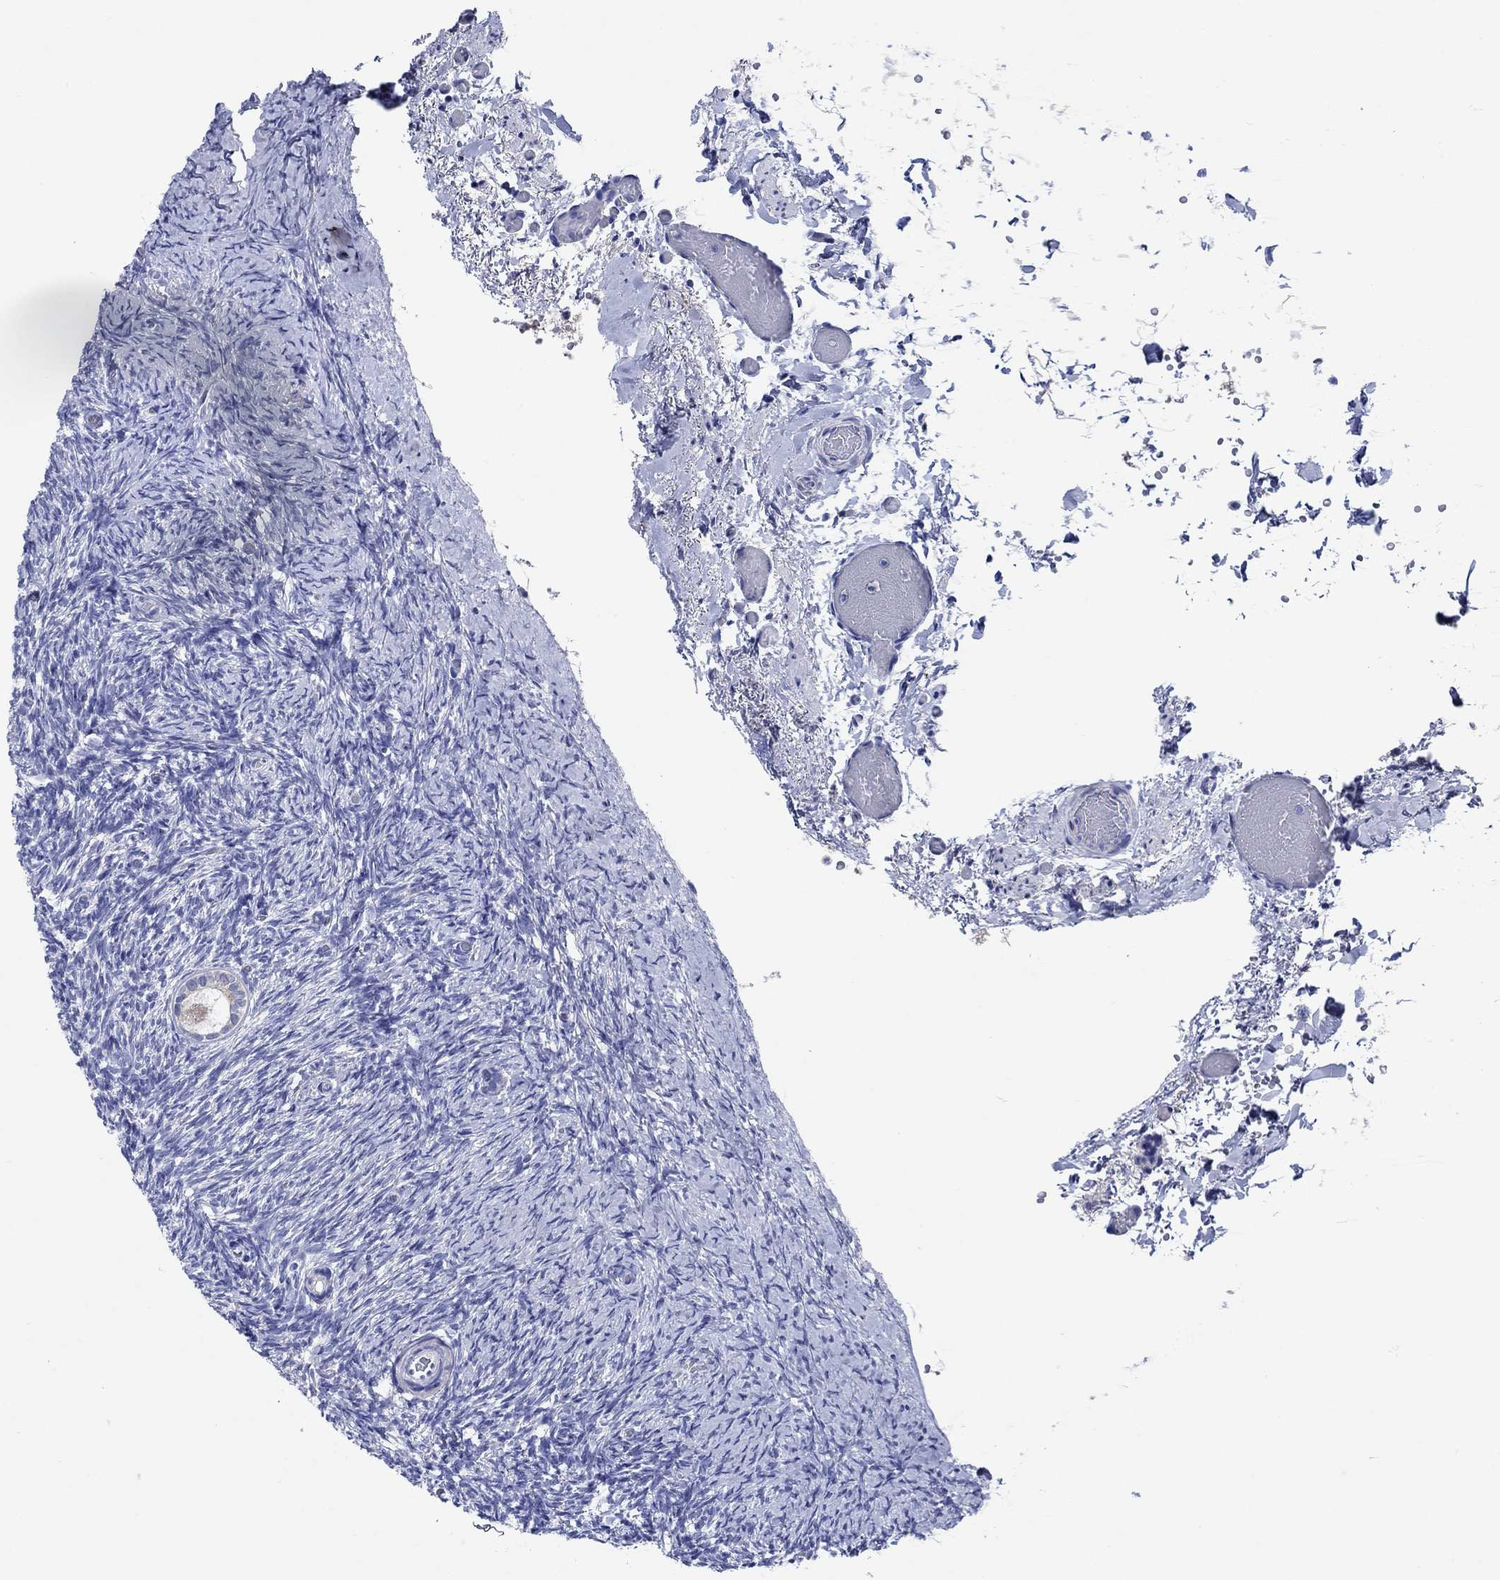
{"staining": {"intensity": "negative", "quantity": "none", "location": "none"}, "tissue": "ovary", "cell_type": "Follicle cells", "image_type": "normal", "snomed": [{"axis": "morphology", "description": "Normal tissue, NOS"}, {"axis": "topography", "description": "Ovary"}], "caption": "An immunohistochemistry image of unremarkable ovary is shown. There is no staining in follicle cells of ovary.", "gene": "ENSG00000251537", "patient": {"sex": "female", "age": 39}}